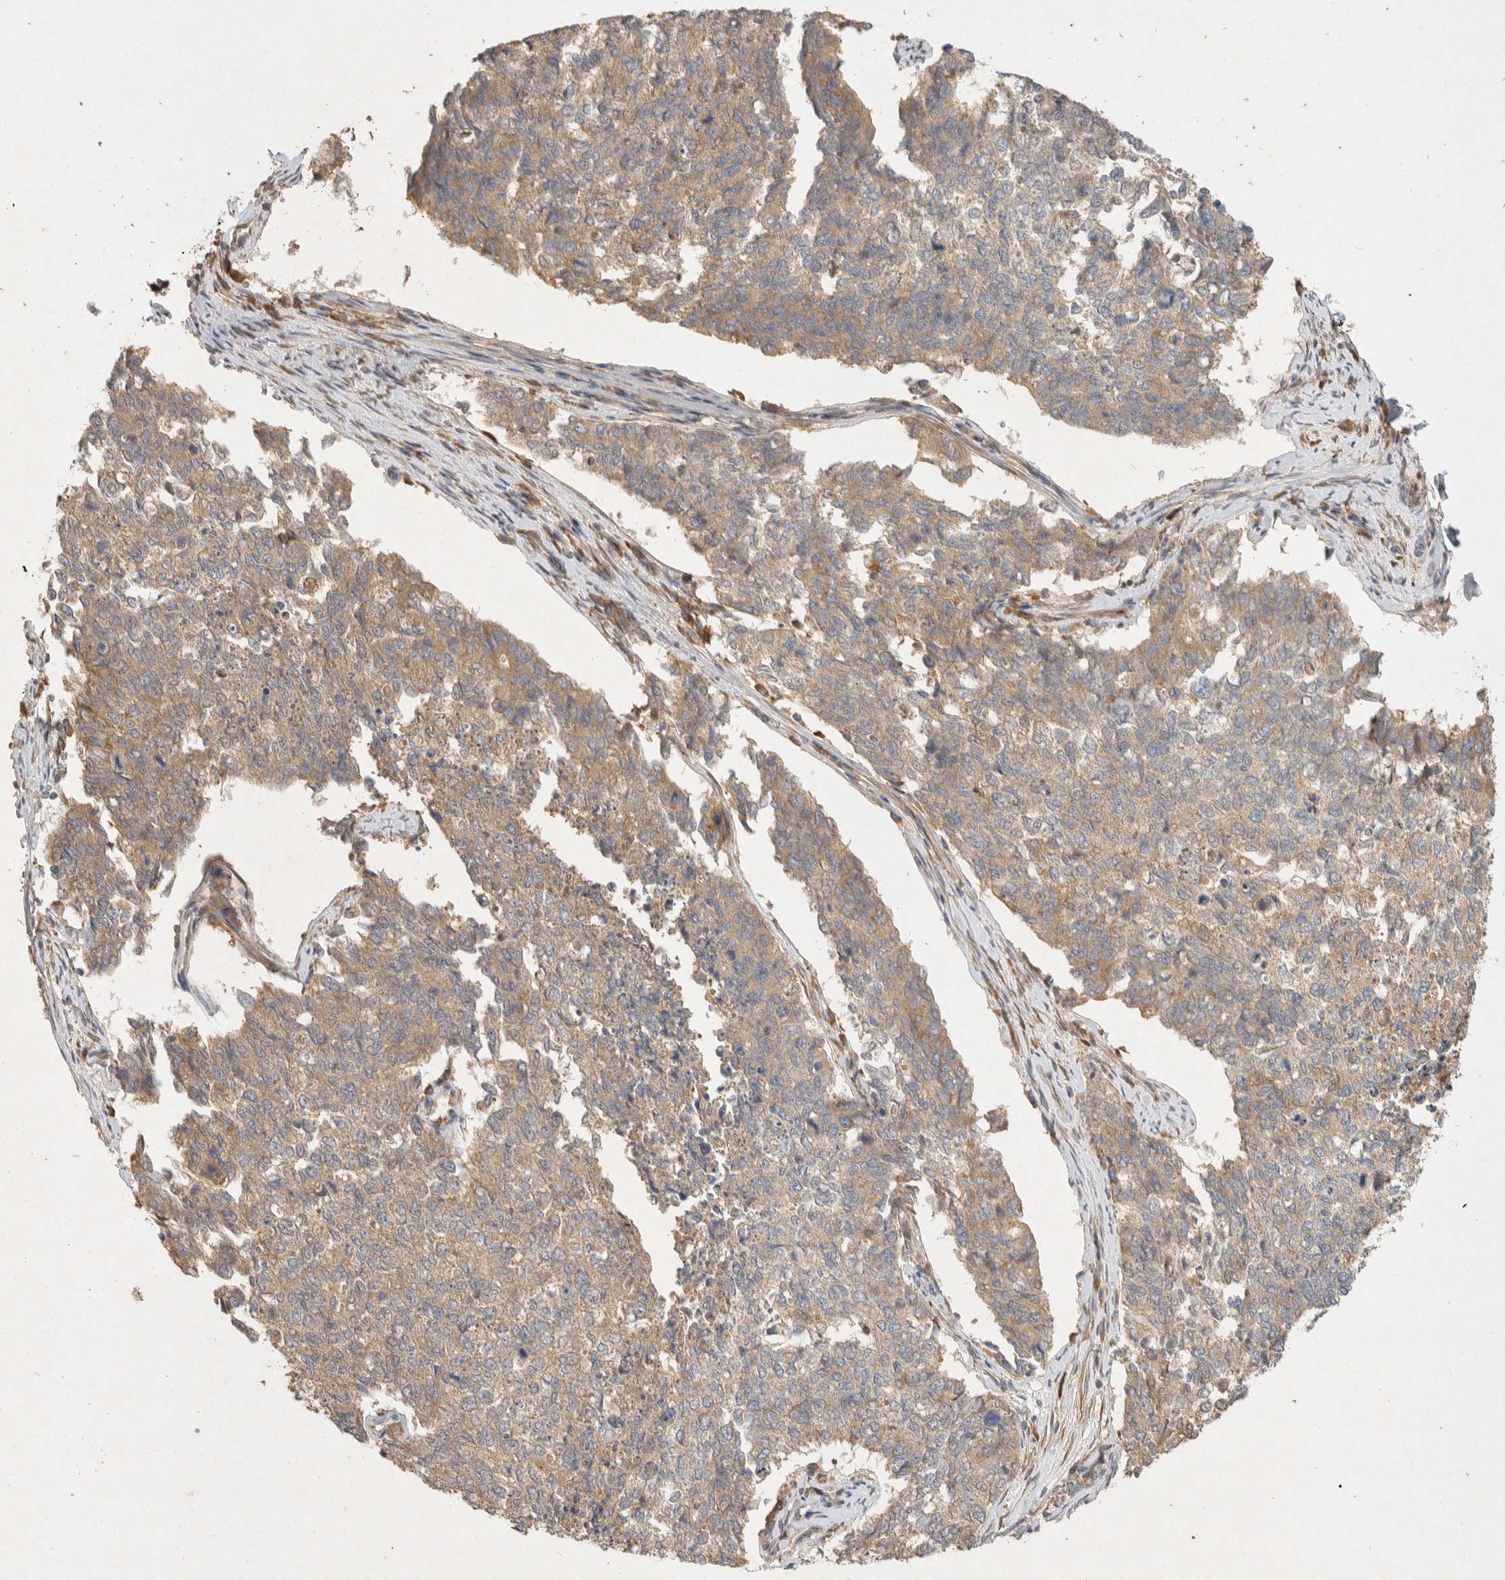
{"staining": {"intensity": "weak", "quantity": "25%-75%", "location": "cytoplasmic/membranous"}, "tissue": "cervical cancer", "cell_type": "Tumor cells", "image_type": "cancer", "snomed": [{"axis": "morphology", "description": "Squamous cell carcinoma, NOS"}, {"axis": "topography", "description": "Cervix"}], "caption": "This photomicrograph displays cervical cancer stained with immunohistochemistry to label a protein in brown. The cytoplasmic/membranous of tumor cells show weak positivity for the protein. Nuclei are counter-stained blue.", "gene": "PXK", "patient": {"sex": "female", "age": 63}}